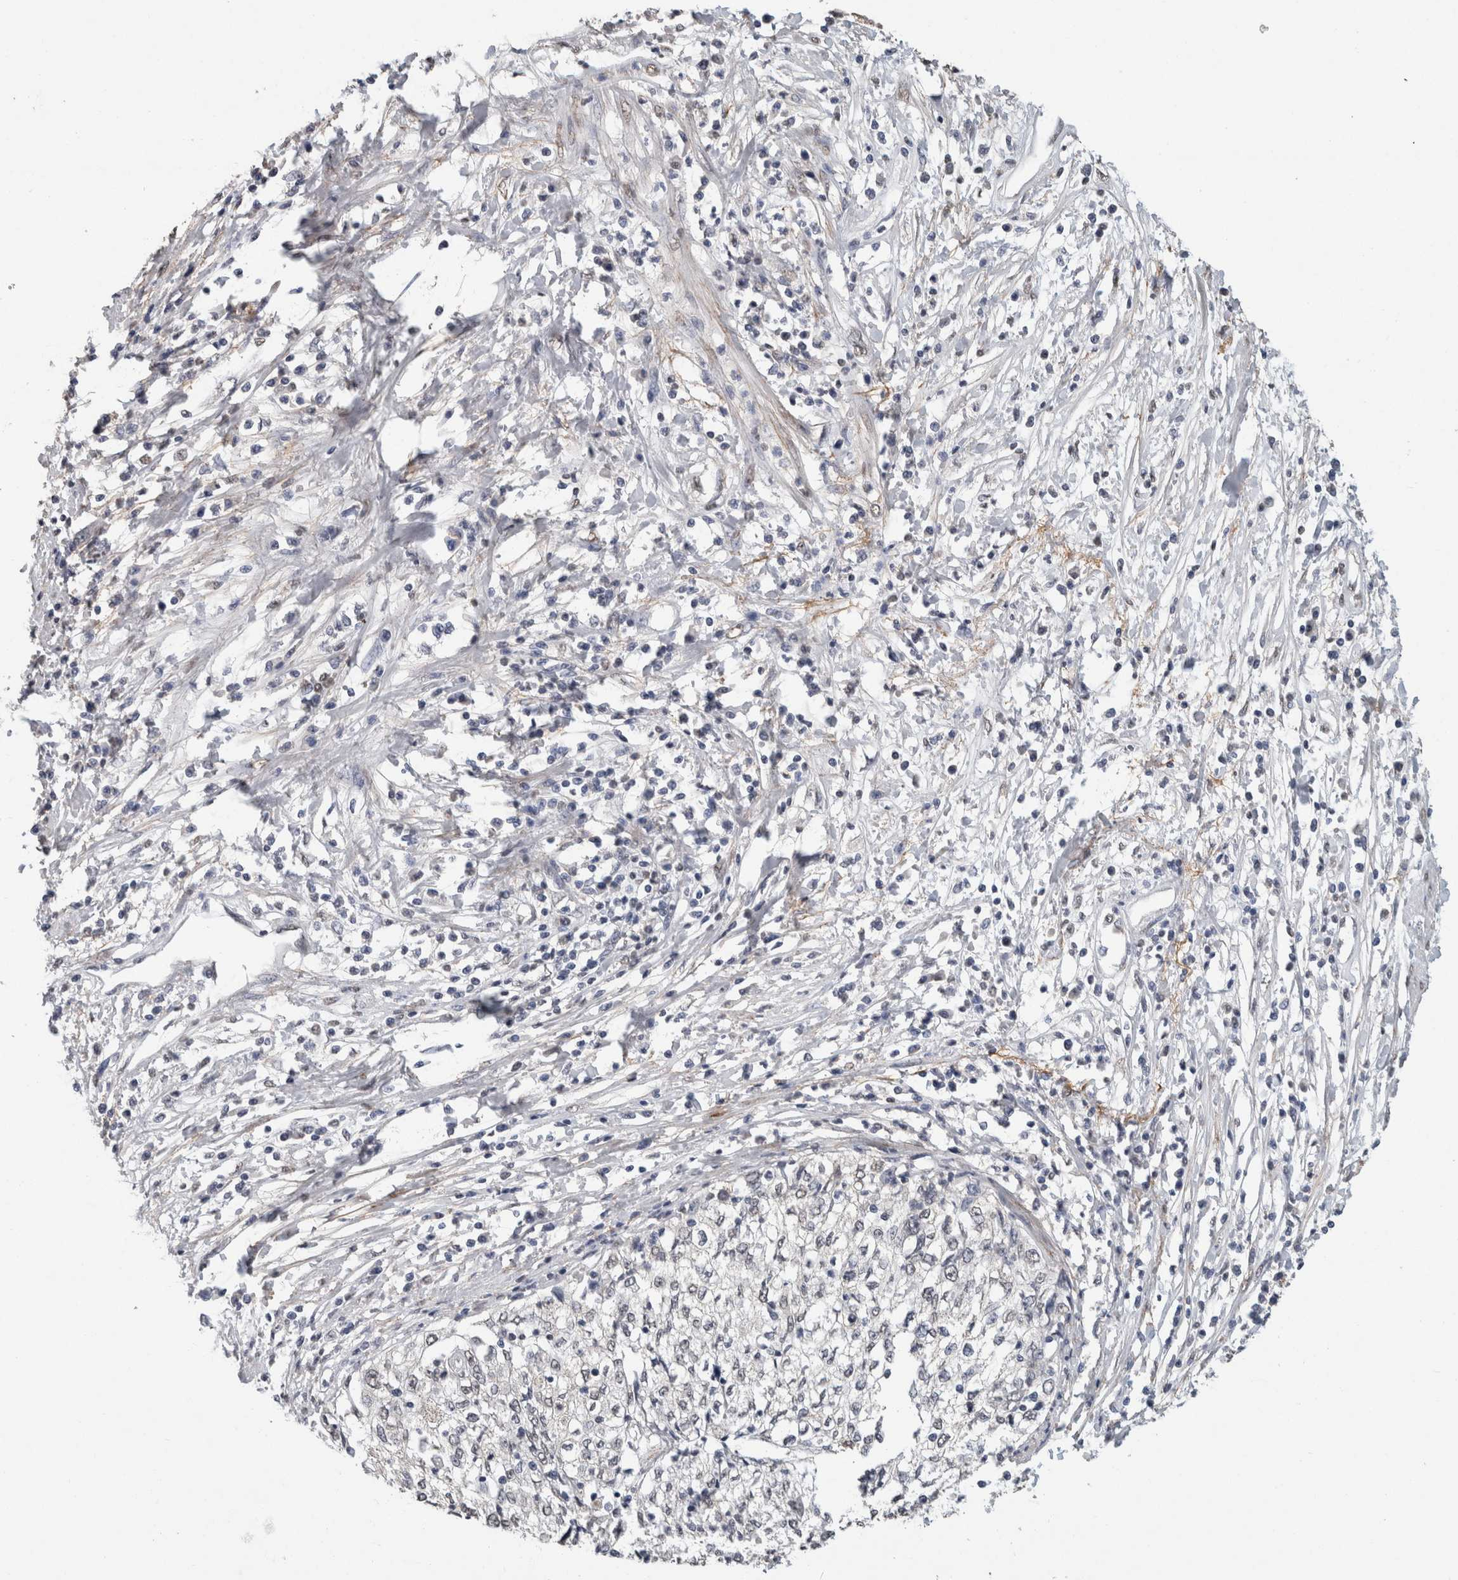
{"staining": {"intensity": "negative", "quantity": "none", "location": "none"}, "tissue": "cervical cancer", "cell_type": "Tumor cells", "image_type": "cancer", "snomed": [{"axis": "morphology", "description": "Squamous cell carcinoma, NOS"}, {"axis": "topography", "description": "Cervix"}], "caption": "This is an immunohistochemistry photomicrograph of cervical cancer. There is no expression in tumor cells.", "gene": "LTBP1", "patient": {"sex": "female", "age": 57}}